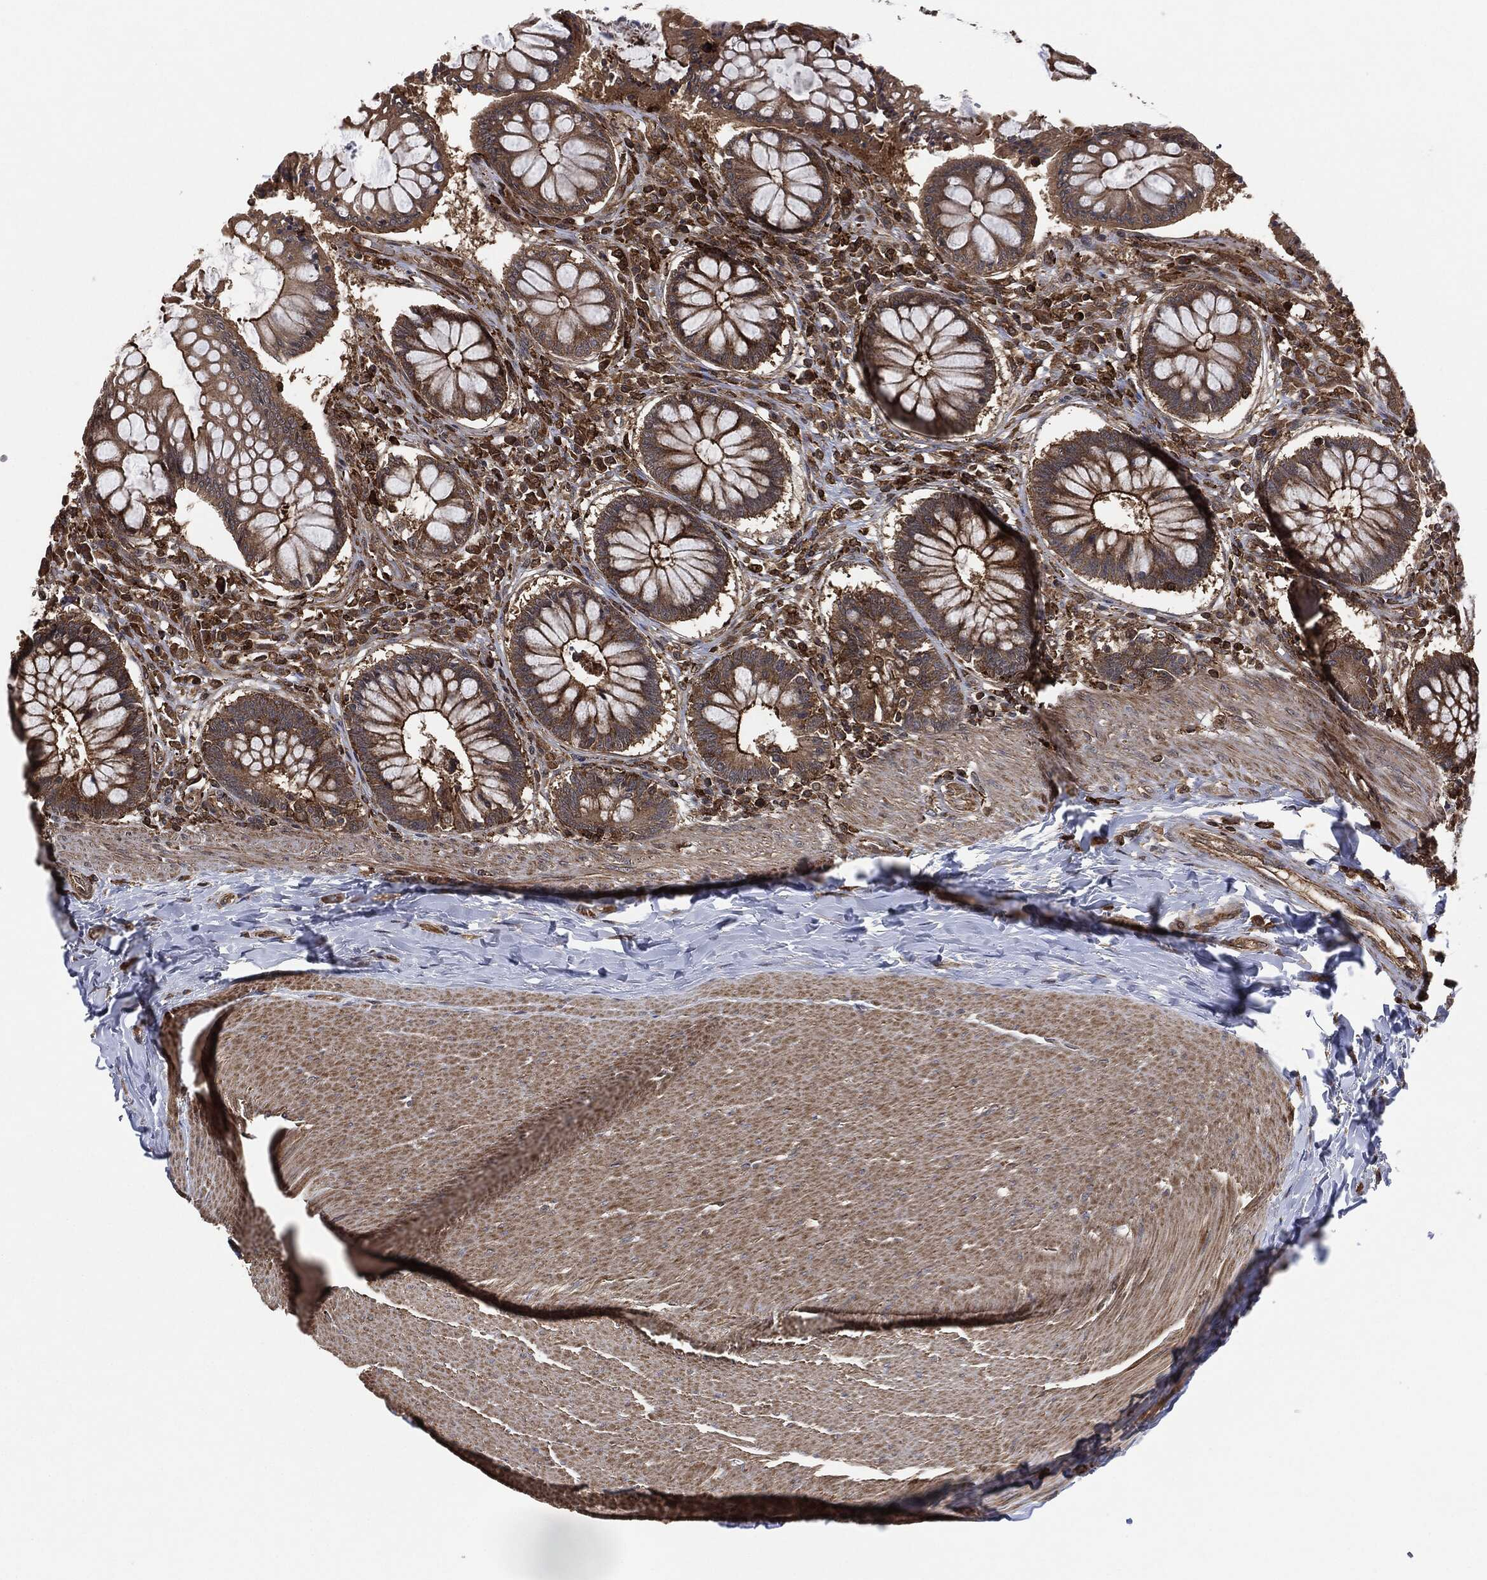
{"staining": {"intensity": "strong", "quantity": "25%-75%", "location": "cytoplasmic/membranous"}, "tissue": "rectum", "cell_type": "Glandular cells", "image_type": "normal", "snomed": [{"axis": "morphology", "description": "Normal tissue, NOS"}, {"axis": "topography", "description": "Rectum"}], "caption": "A brown stain shows strong cytoplasmic/membranous staining of a protein in glandular cells of unremarkable human rectum.", "gene": "TPT1", "patient": {"sex": "female", "age": 58}}